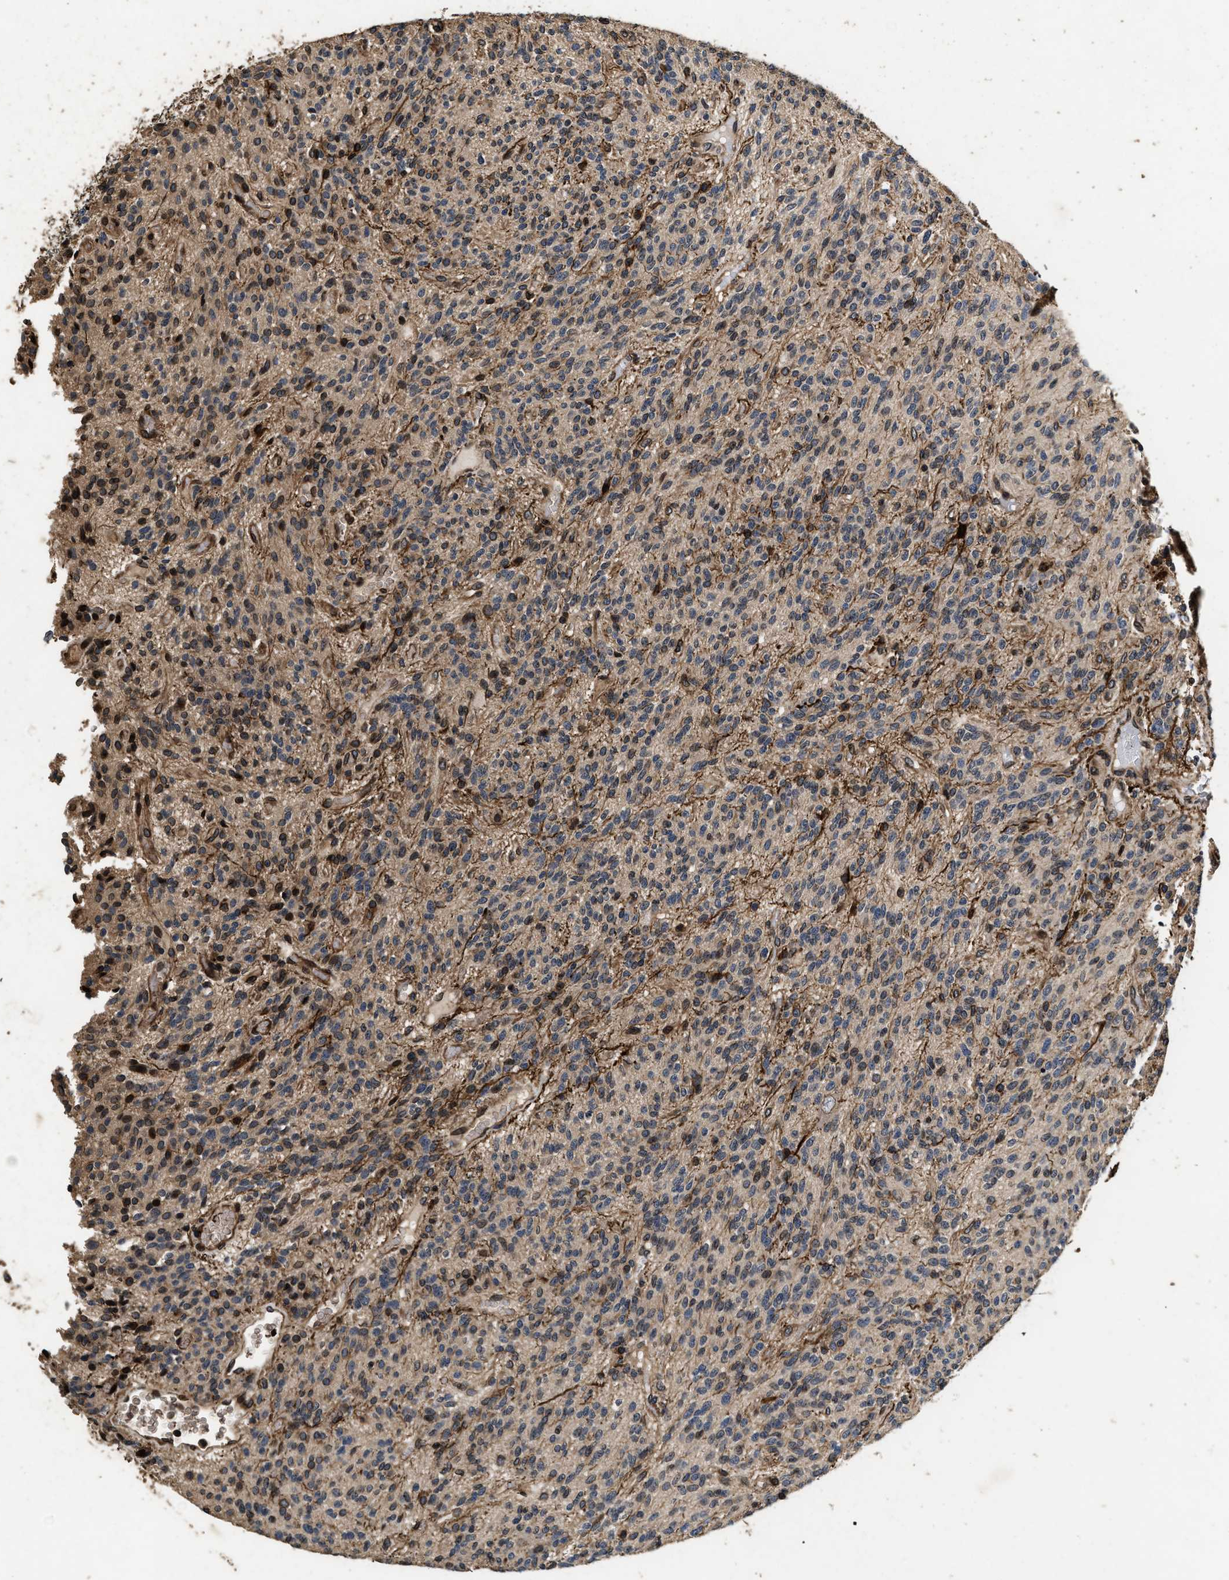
{"staining": {"intensity": "strong", "quantity": "<25%", "location": "cytoplasmic/membranous,nuclear"}, "tissue": "glioma", "cell_type": "Tumor cells", "image_type": "cancer", "snomed": [{"axis": "morphology", "description": "Glioma, malignant, High grade"}, {"axis": "topography", "description": "Brain"}], "caption": "Protein staining of malignant high-grade glioma tissue reveals strong cytoplasmic/membranous and nuclear positivity in approximately <25% of tumor cells.", "gene": "ACCS", "patient": {"sex": "male", "age": 34}}